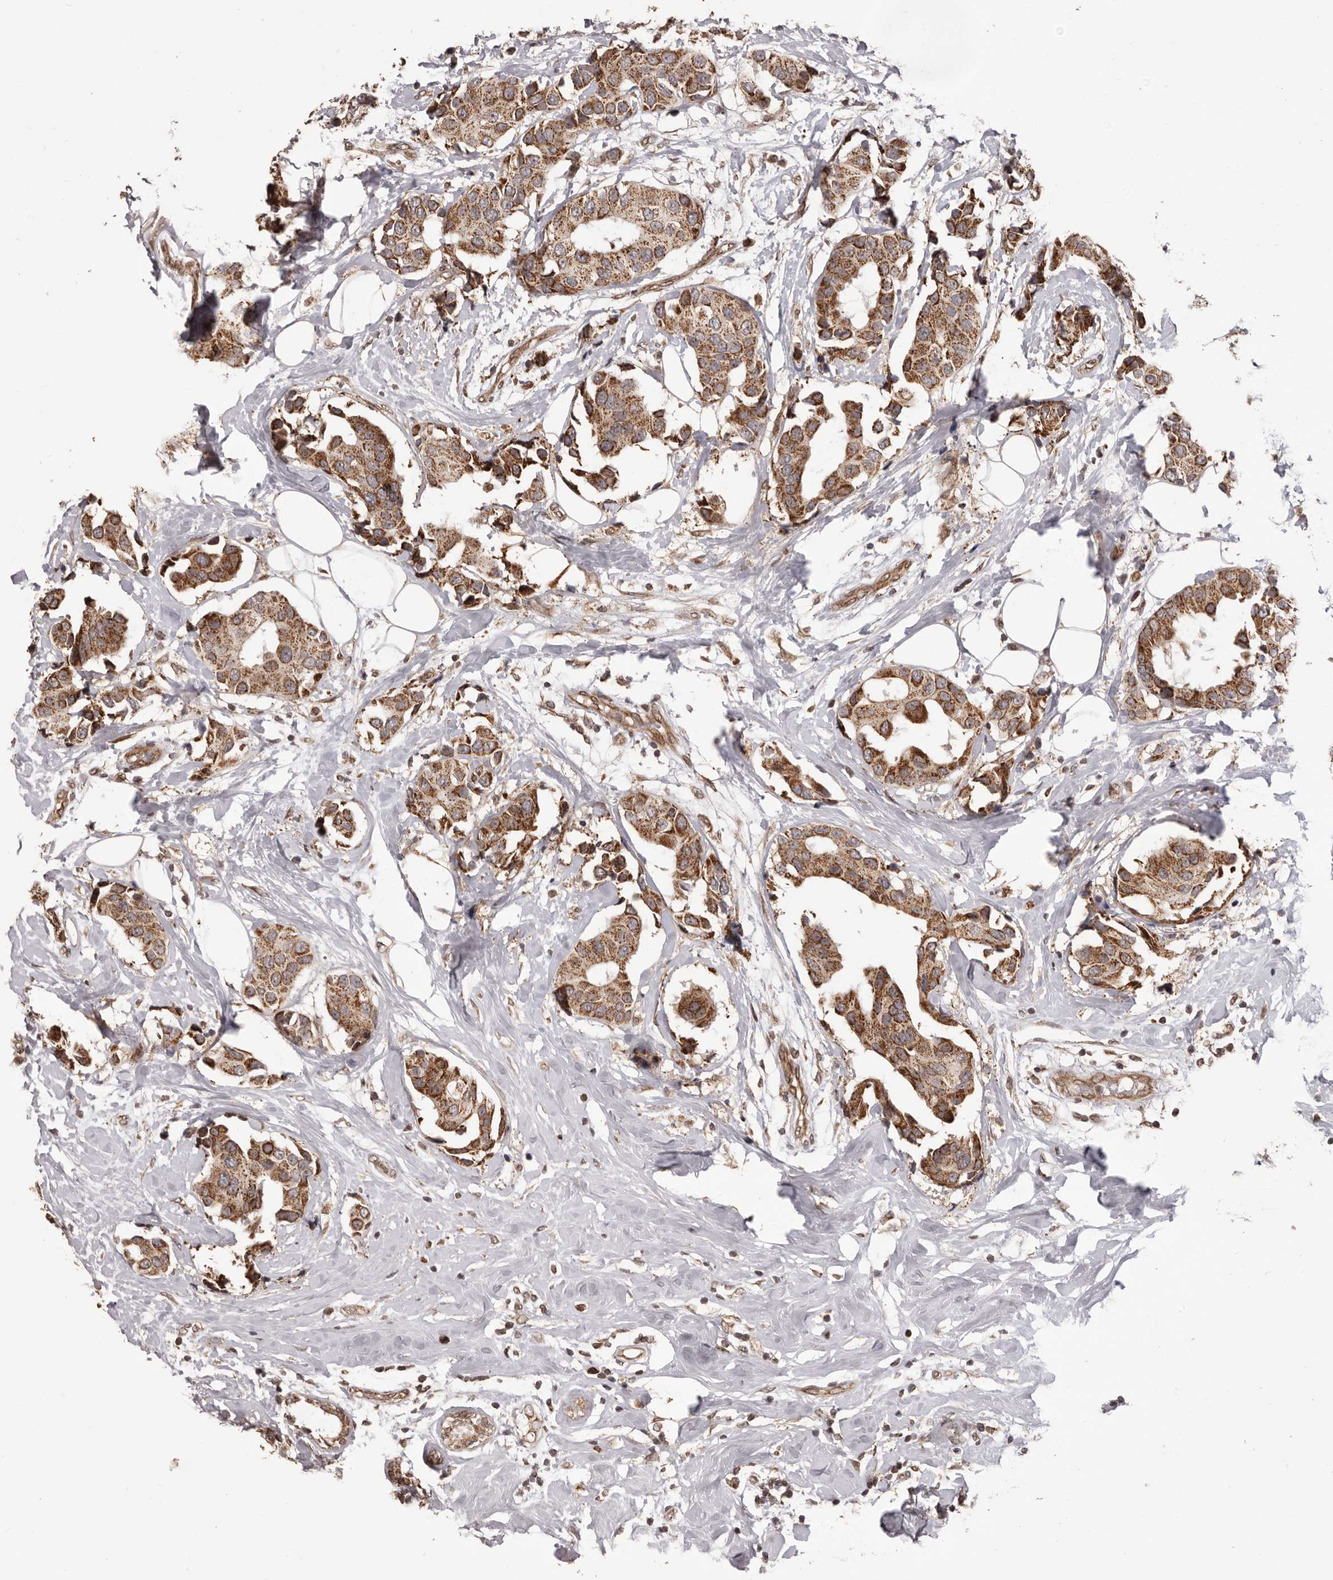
{"staining": {"intensity": "strong", "quantity": ">75%", "location": "cytoplasmic/membranous"}, "tissue": "breast cancer", "cell_type": "Tumor cells", "image_type": "cancer", "snomed": [{"axis": "morphology", "description": "Normal tissue, NOS"}, {"axis": "morphology", "description": "Duct carcinoma"}, {"axis": "topography", "description": "Breast"}], "caption": "Infiltrating ductal carcinoma (breast) tissue shows strong cytoplasmic/membranous positivity in about >75% of tumor cells, visualized by immunohistochemistry. (IHC, brightfield microscopy, high magnification).", "gene": "CHRM2", "patient": {"sex": "female", "age": 39}}